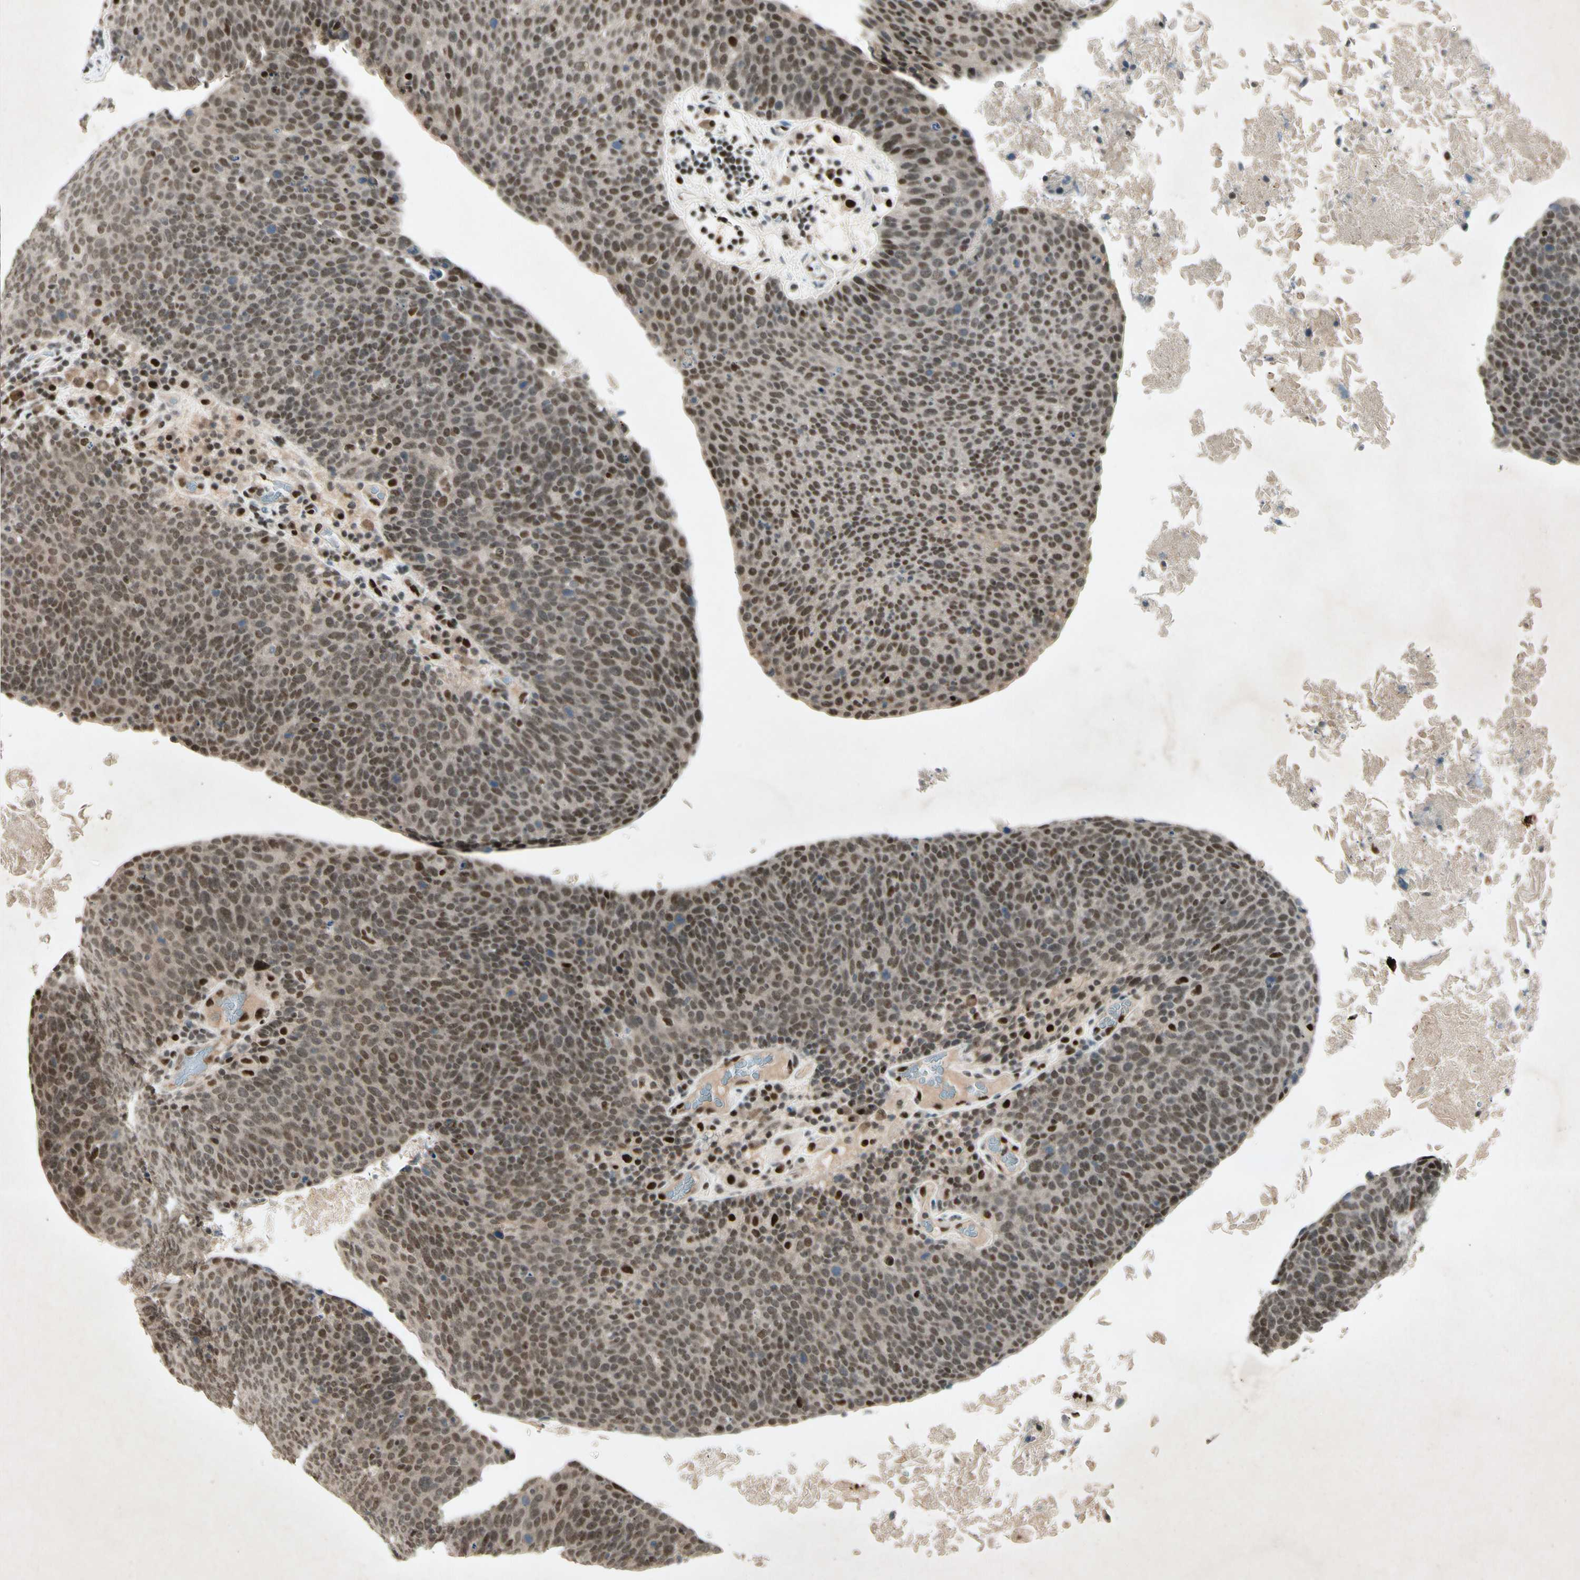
{"staining": {"intensity": "strong", "quantity": ">75%", "location": "nuclear"}, "tissue": "head and neck cancer", "cell_type": "Tumor cells", "image_type": "cancer", "snomed": [{"axis": "morphology", "description": "Squamous cell carcinoma, NOS"}, {"axis": "morphology", "description": "Squamous cell carcinoma, metastatic, NOS"}, {"axis": "topography", "description": "Lymph node"}, {"axis": "topography", "description": "Head-Neck"}], "caption": "About >75% of tumor cells in human head and neck cancer (metastatic squamous cell carcinoma) display strong nuclear protein staining as visualized by brown immunohistochemical staining.", "gene": "RNF43", "patient": {"sex": "male", "age": 62}}